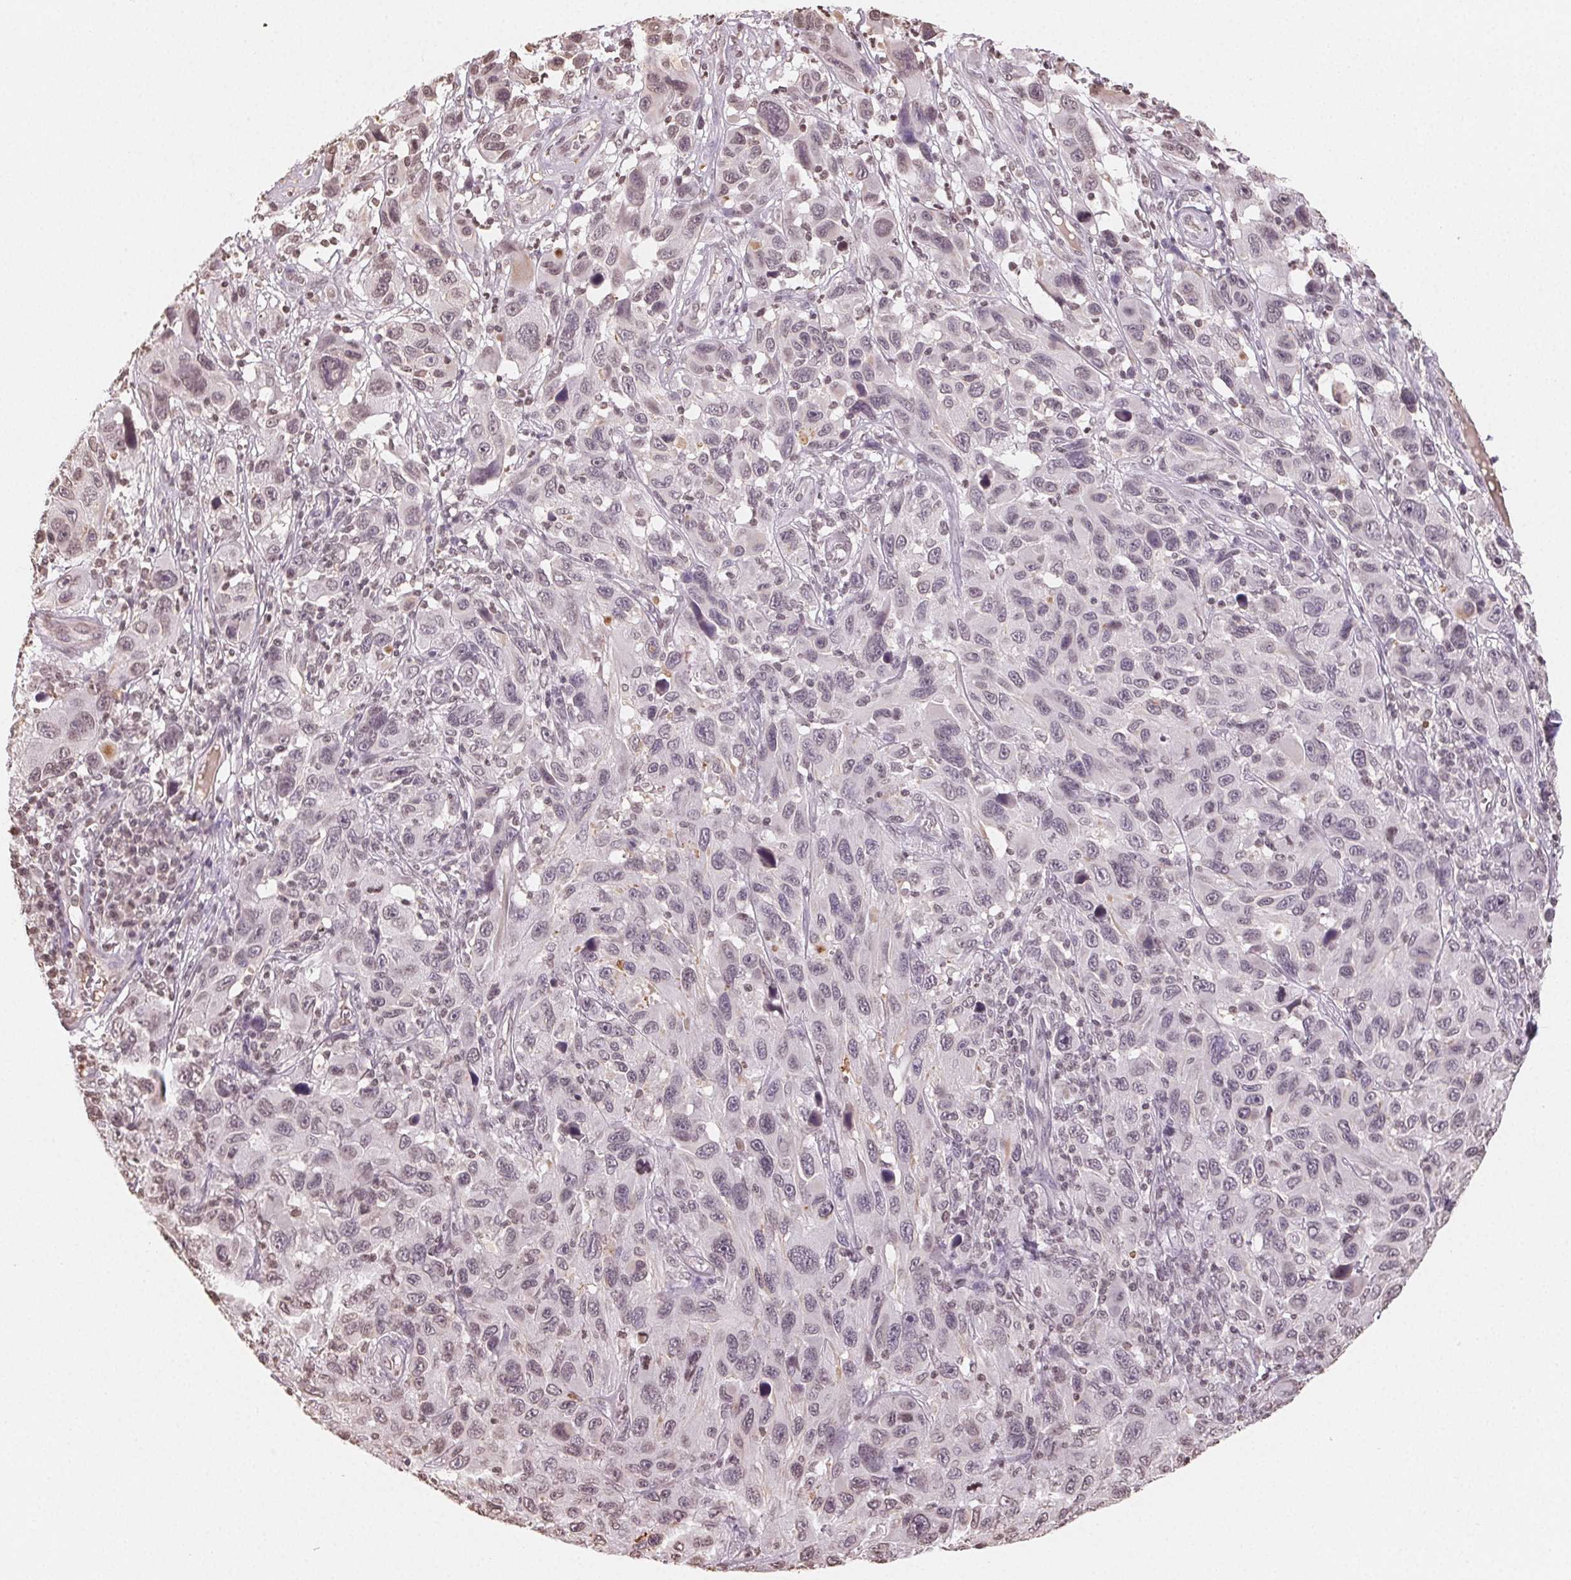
{"staining": {"intensity": "weak", "quantity": "25%-75%", "location": "nuclear"}, "tissue": "melanoma", "cell_type": "Tumor cells", "image_type": "cancer", "snomed": [{"axis": "morphology", "description": "Malignant melanoma, NOS"}, {"axis": "topography", "description": "Skin"}], "caption": "The image displays a brown stain indicating the presence of a protein in the nuclear of tumor cells in melanoma.", "gene": "TBP", "patient": {"sex": "male", "age": 53}}